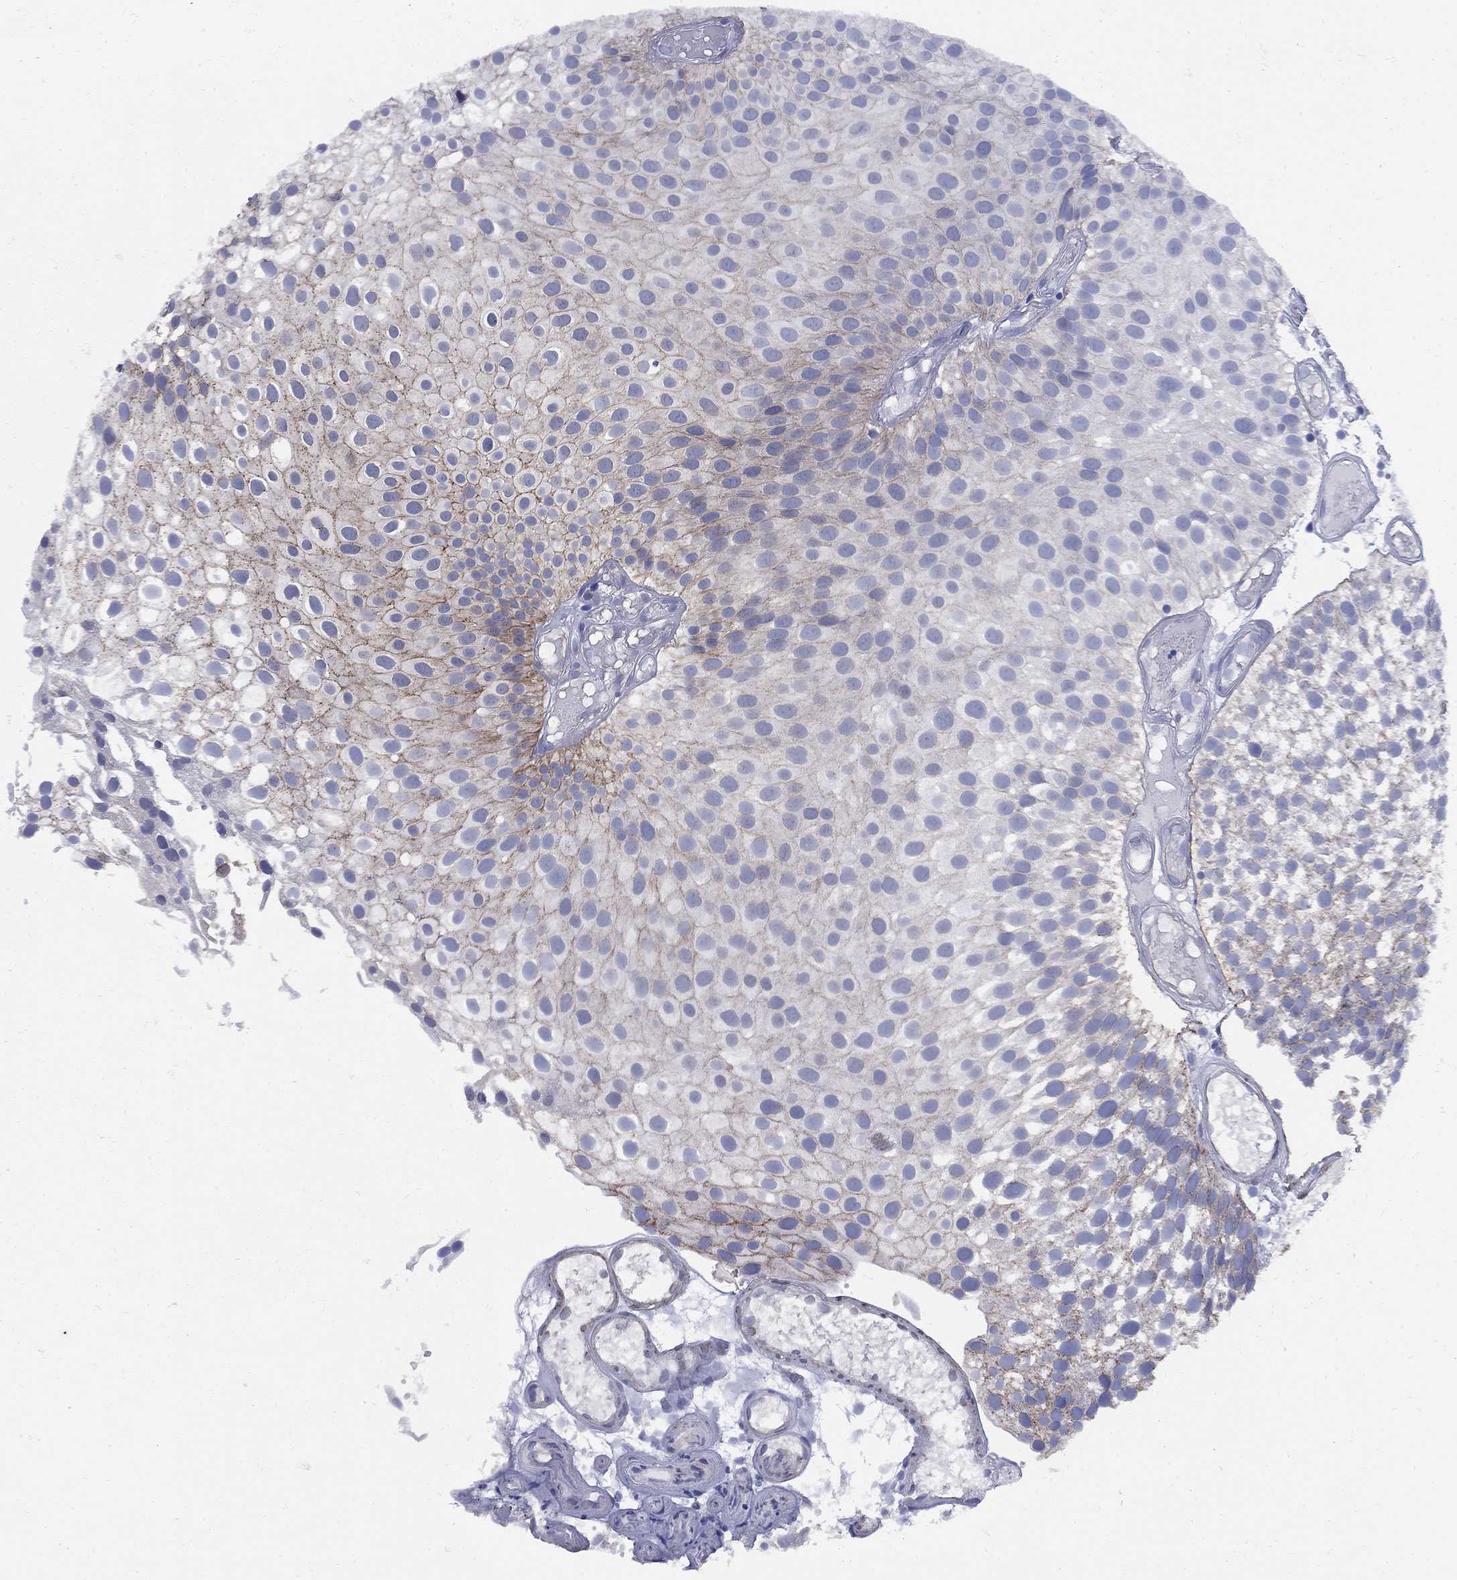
{"staining": {"intensity": "moderate", "quantity": "<25%", "location": "cytoplasmic/membranous"}, "tissue": "urothelial cancer", "cell_type": "Tumor cells", "image_type": "cancer", "snomed": [{"axis": "morphology", "description": "Urothelial carcinoma, Low grade"}, {"axis": "topography", "description": "Urinary bladder"}], "caption": "Immunohistochemistry (IHC) histopathology image of neoplastic tissue: urothelial carcinoma (low-grade) stained using immunohistochemistry (IHC) reveals low levels of moderate protein expression localized specifically in the cytoplasmic/membranous of tumor cells, appearing as a cytoplasmic/membranous brown color.", "gene": "SEPTIN8", "patient": {"sex": "male", "age": 79}}